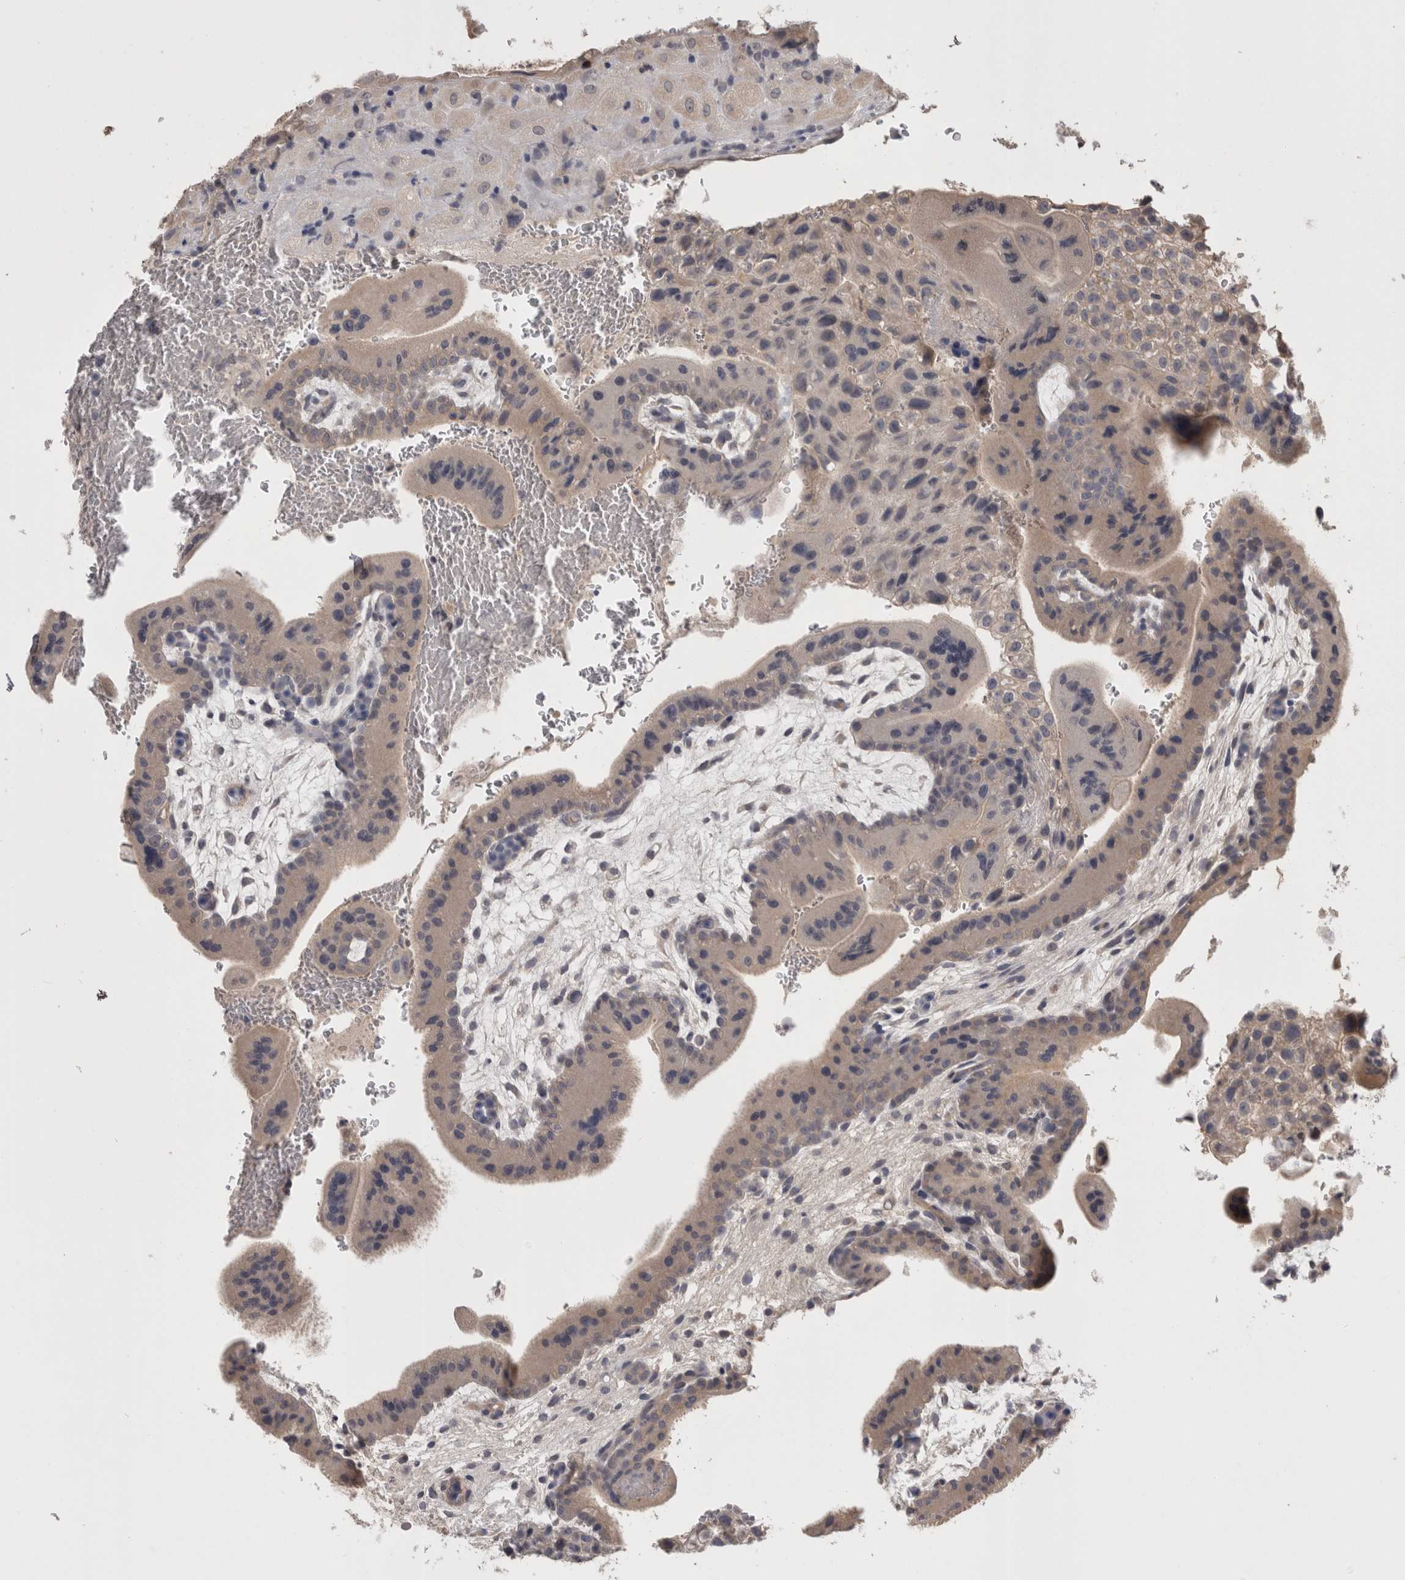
{"staining": {"intensity": "negative", "quantity": "none", "location": "none"}, "tissue": "placenta", "cell_type": "Decidual cells", "image_type": "normal", "snomed": [{"axis": "morphology", "description": "Normal tissue, NOS"}, {"axis": "topography", "description": "Placenta"}], "caption": "This is an immunohistochemistry photomicrograph of unremarkable placenta. There is no staining in decidual cells.", "gene": "PON3", "patient": {"sex": "female", "age": 35}}